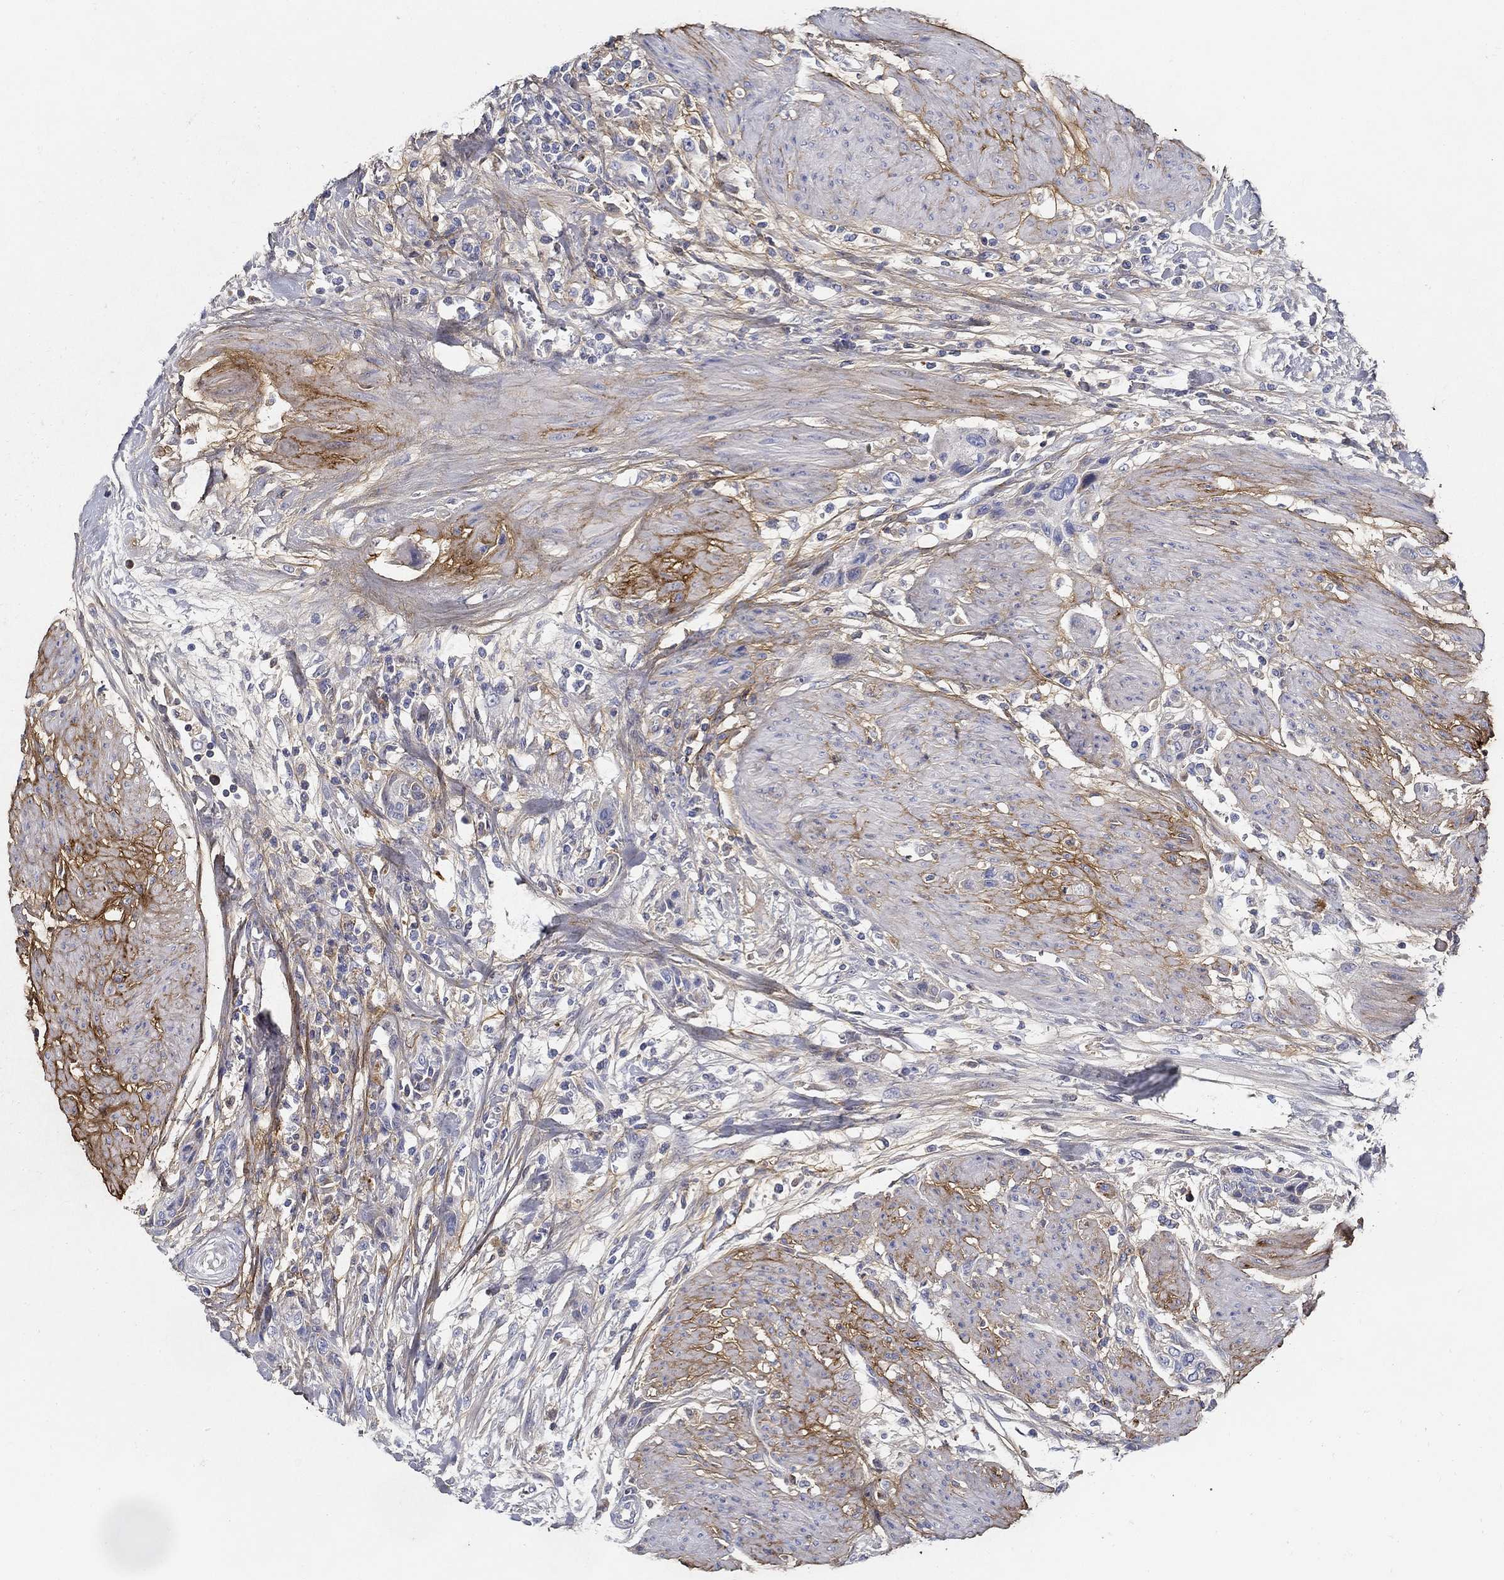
{"staining": {"intensity": "negative", "quantity": "none", "location": "none"}, "tissue": "urothelial cancer", "cell_type": "Tumor cells", "image_type": "cancer", "snomed": [{"axis": "morphology", "description": "Urothelial carcinoma, High grade"}, {"axis": "topography", "description": "Urinary bladder"}], "caption": "Urothelial cancer was stained to show a protein in brown. There is no significant staining in tumor cells. (Stains: DAB (3,3'-diaminobenzidine) immunohistochemistry (IHC) with hematoxylin counter stain, Microscopy: brightfield microscopy at high magnification).", "gene": "TGFBI", "patient": {"sex": "male", "age": 35}}